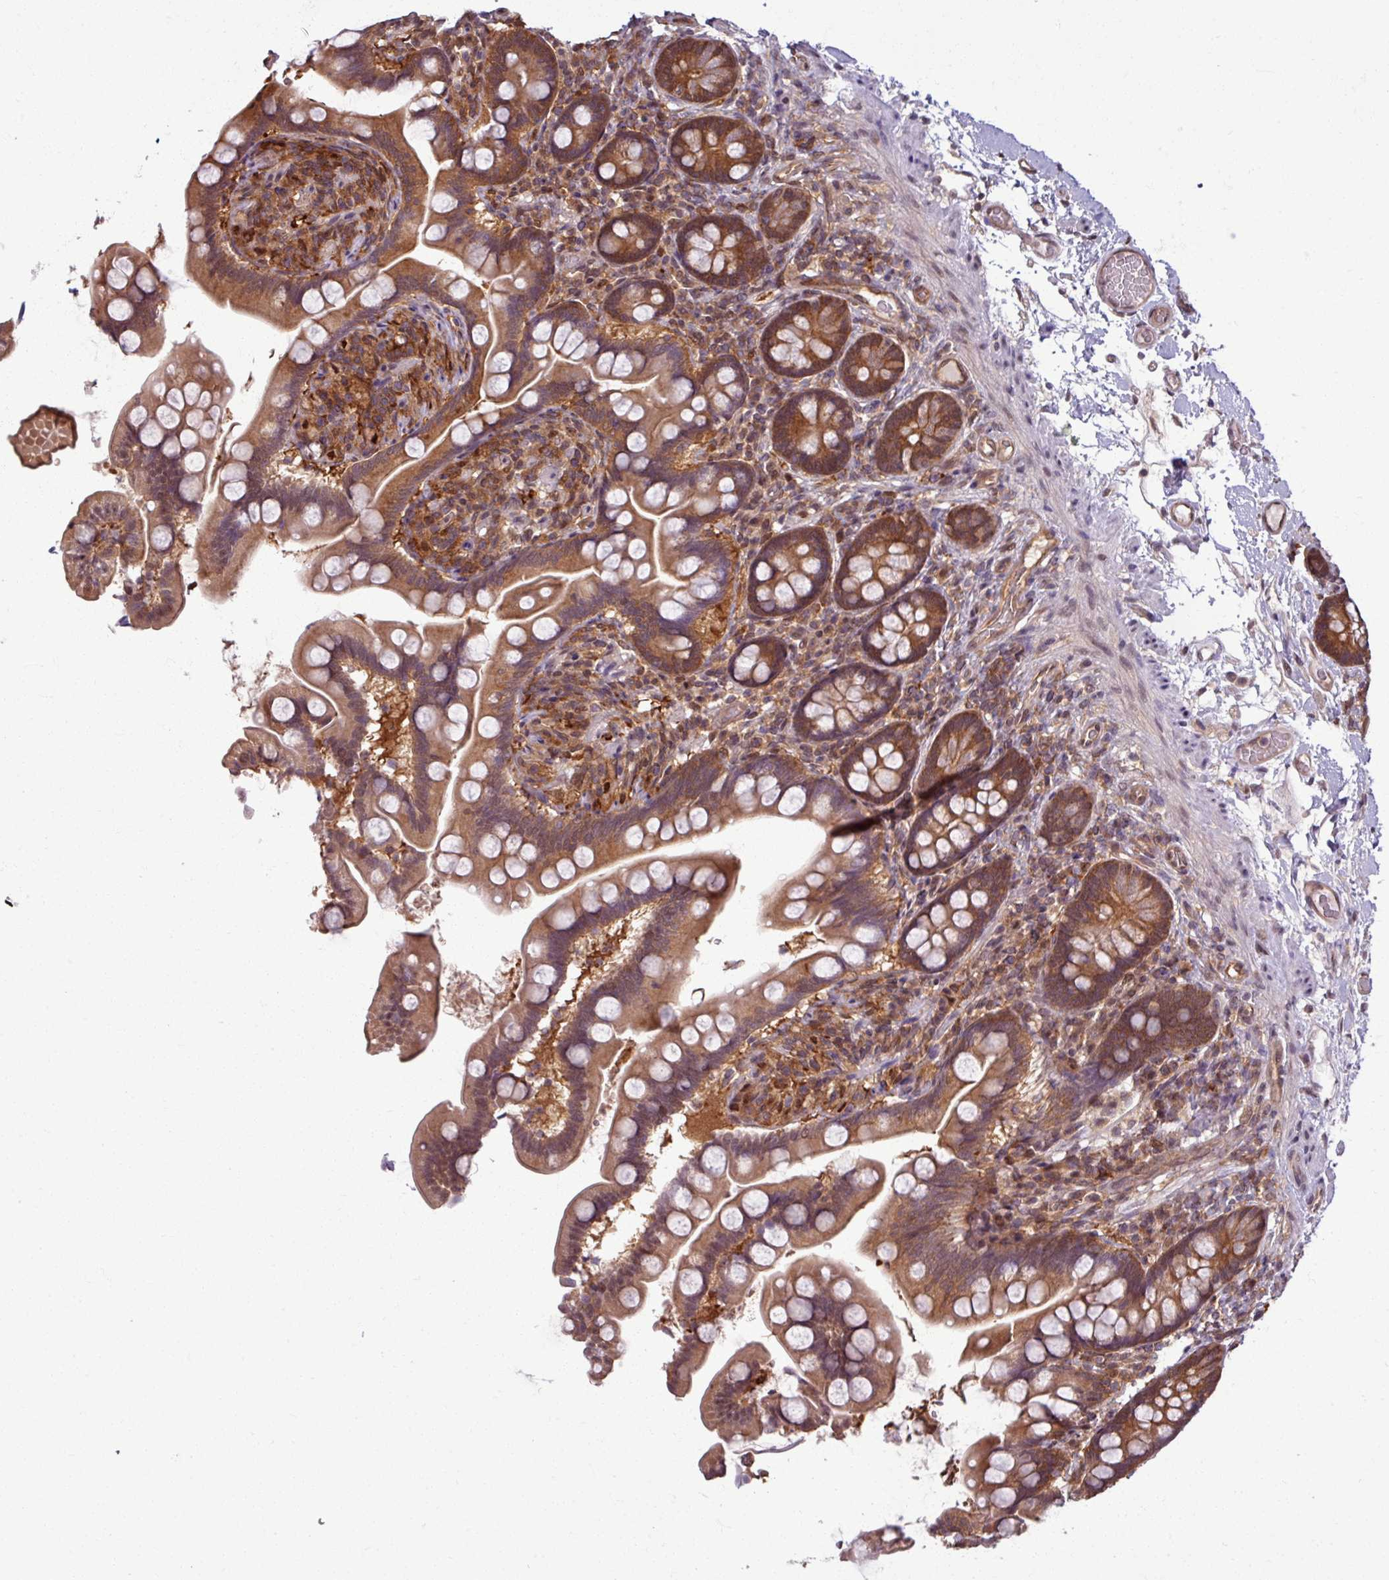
{"staining": {"intensity": "moderate", "quantity": ">75%", "location": "cytoplasmic/membranous"}, "tissue": "small intestine", "cell_type": "Glandular cells", "image_type": "normal", "snomed": [{"axis": "morphology", "description": "Normal tissue, NOS"}, {"axis": "topography", "description": "Small intestine"}], "caption": "Immunohistochemistry (IHC) image of benign small intestine: small intestine stained using immunohistochemistry (IHC) demonstrates medium levels of moderate protein expression localized specifically in the cytoplasmic/membranous of glandular cells, appearing as a cytoplasmic/membranous brown color.", "gene": "KCTD11", "patient": {"sex": "female", "age": 64}}